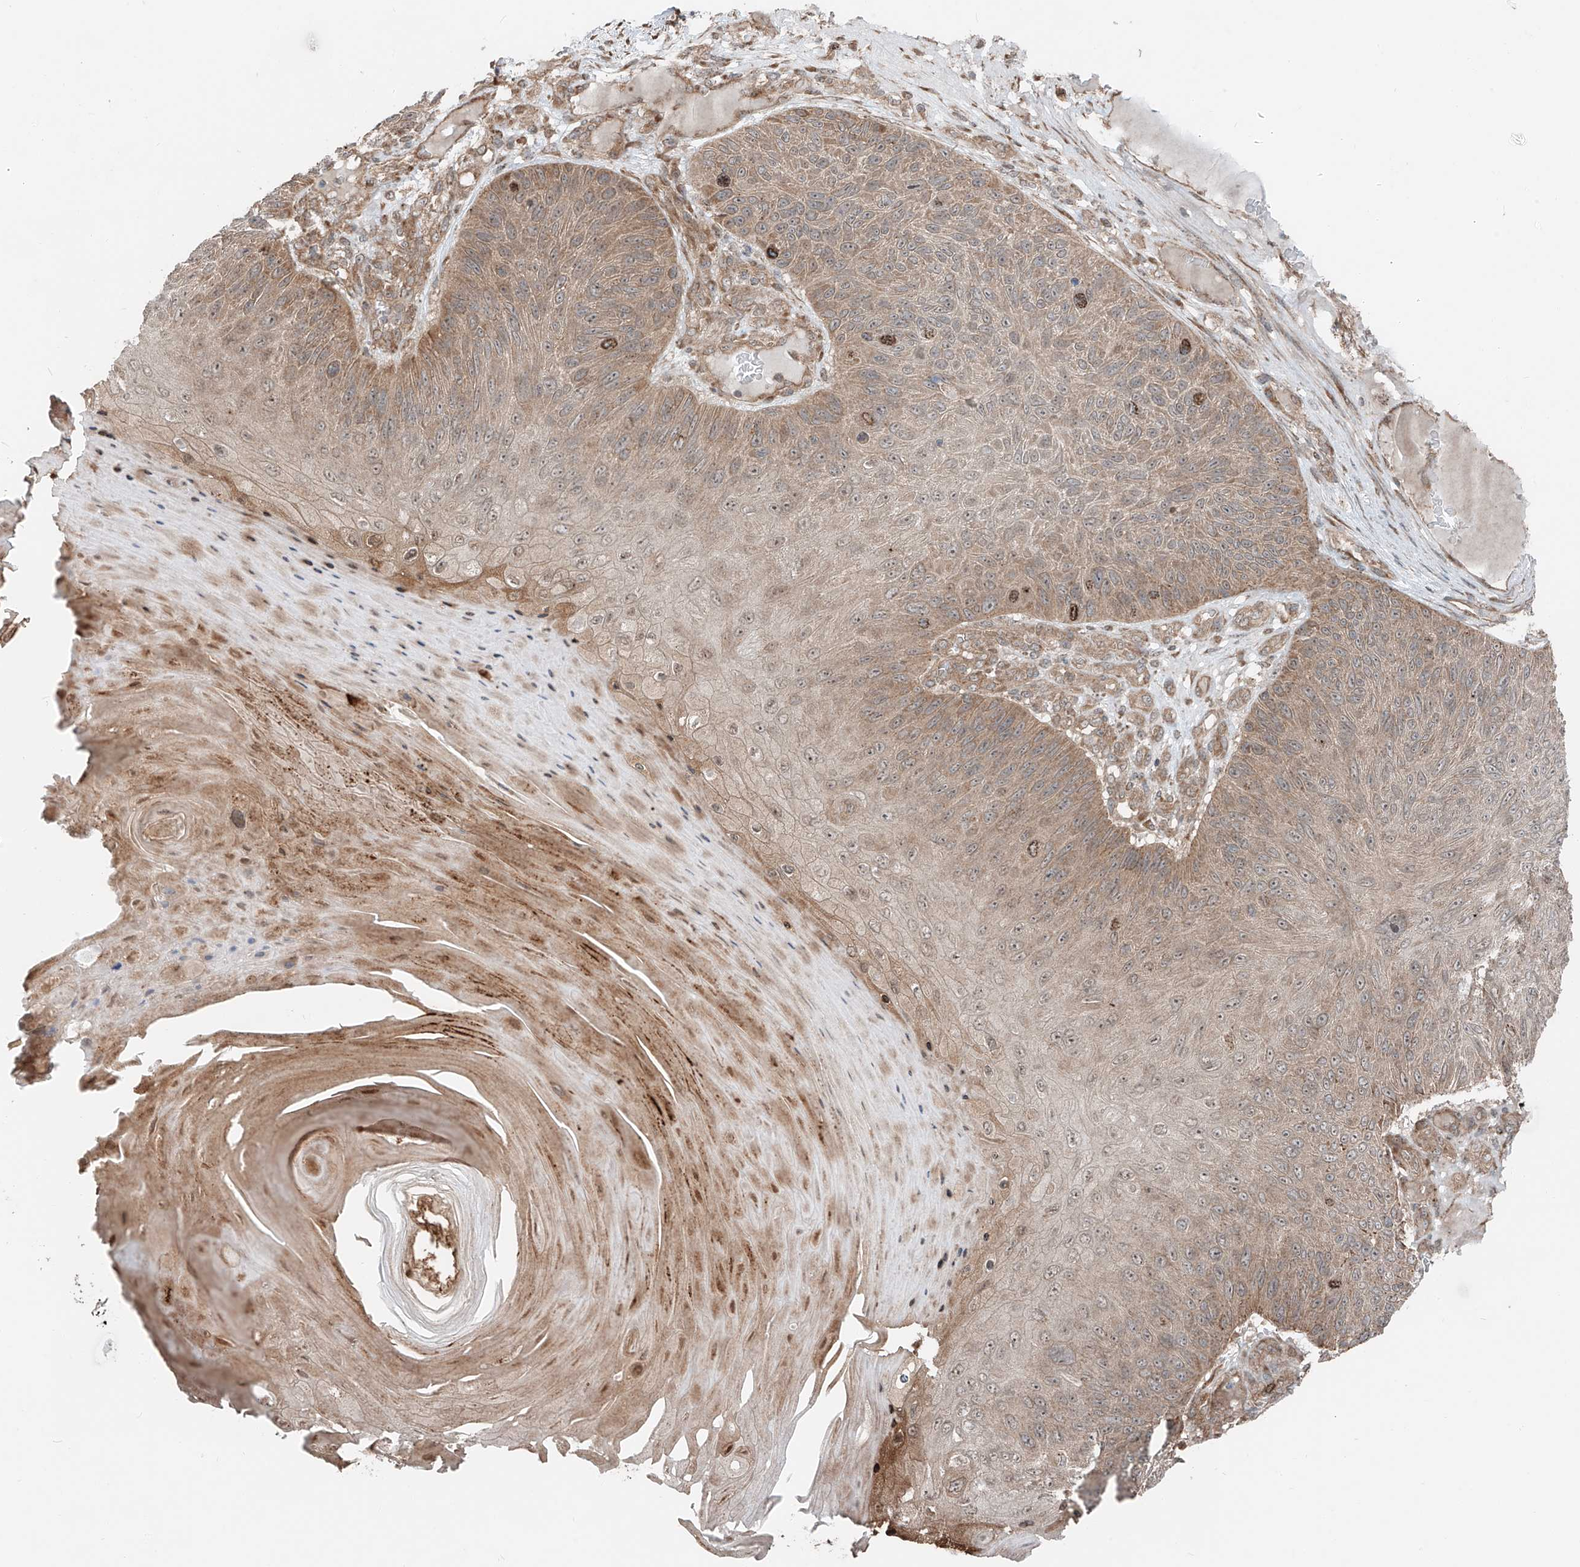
{"staining": {"intensity": "moderate", "quantity": ">75%", "location": "cytoplasmic/membranous"}, "tissue": "skin cancer", "cell_type": "Tumor cells", "image_type": "cancer", "snomed": [{"axis": "morphology", "description": "Squamous cell carcinoma, NOS"}, {"axis": "topography", "description": "Skin"}], "caption": "A photomicrograph showing moderate cytoplasmic/membranous expression in approximately >75% of tumor cells in squamous cell carcinoma (skin), as visualized by brown immunohistochemical staining.", "gene": "CEP162", "patient": {"sex": "female", "age": 88}}